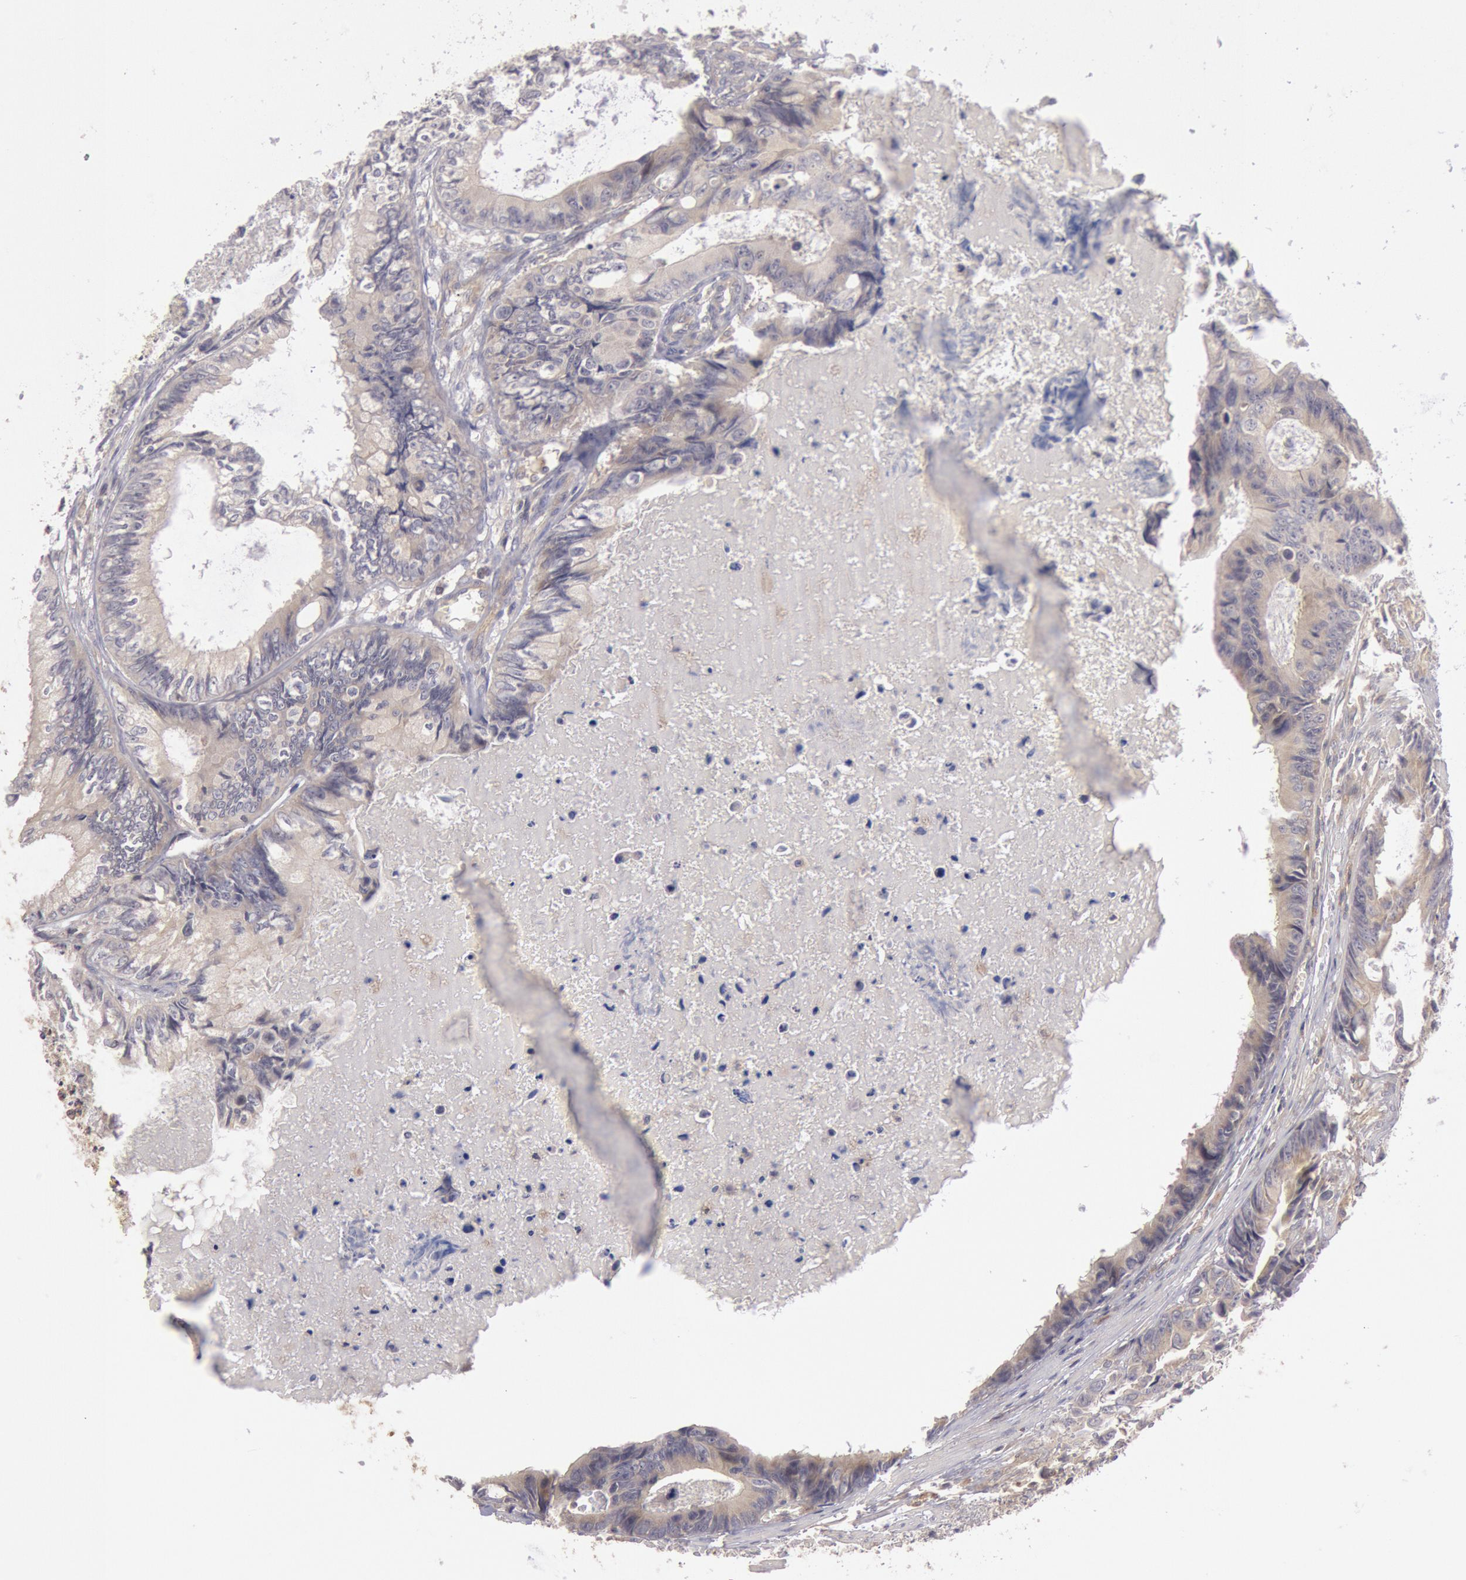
{"staining": {"intensity": "weak", "quantity": ">75%", "location": "cytoplasmic/membranous"}, "tissue": "colorectal cancer", "cell_type": "Tumor cells", "image_type": "cancer", "snomed": [{"axis": "morphology", "description": "Adenocarcinoma, NOS"}, {"axis": "topography", "description": "Rectum"}], "caption": "Approximately >75% of tumor cells in human colorectal cancer (adenocarcinoma) reveal weak cytoplasmic/membranous protein expression as visualized by brown immunohistochemical staining.", "gene": "PIK3R1", "patient": {"sex": "female", "age": 98}}